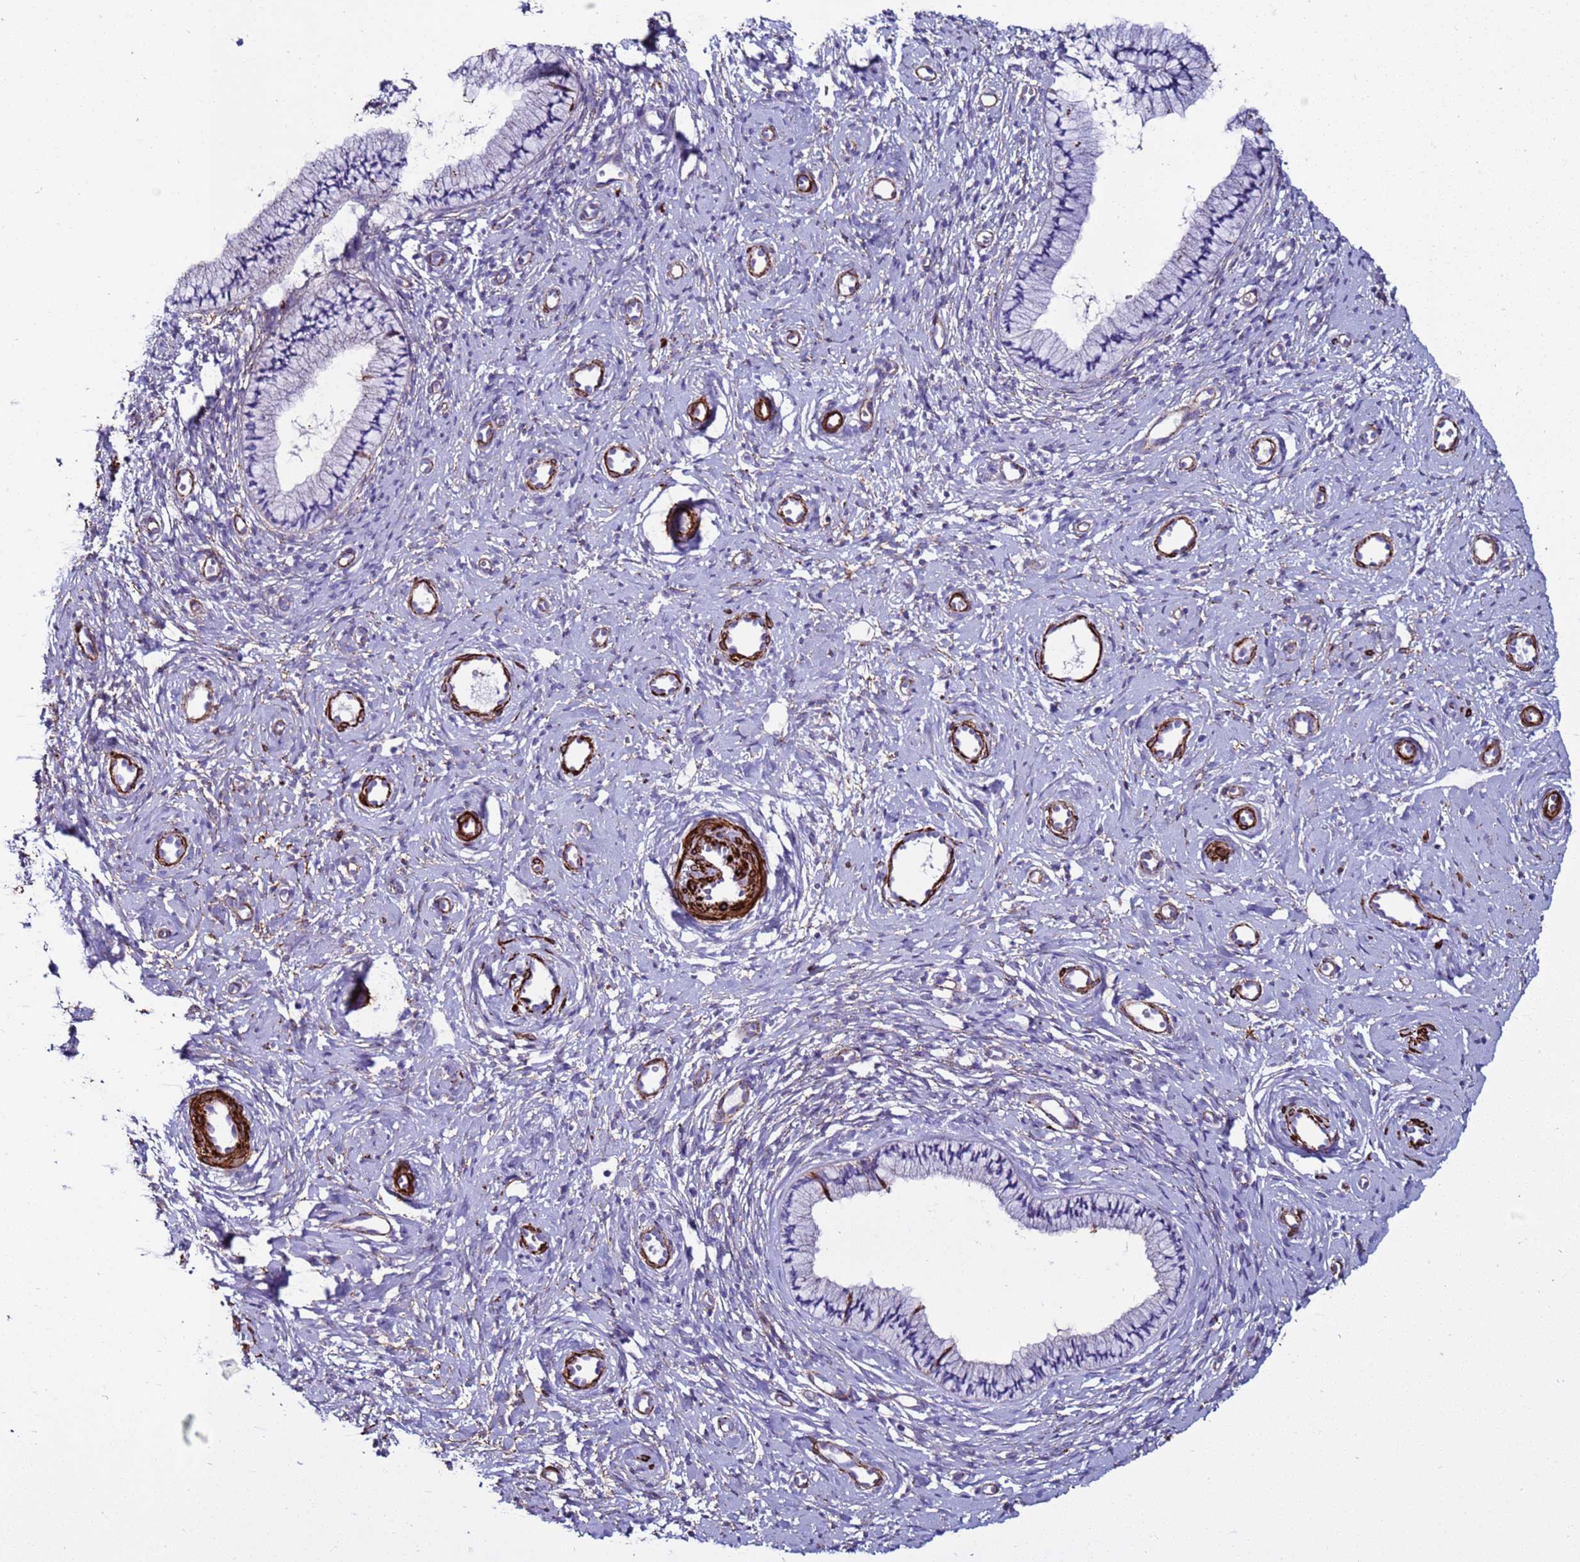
{"staining": {"intensity": "strong", "quantity": "<25%", "location": "cytoplasmic/membranous"}, "tissue": "cervix", "cell_type": "Glandular cells", "image_type": "normal", "snomed": [{"axis": "morphology", "description": "Normal tissue, NOS"}, {"axis": "topography", "description": "Cervix"}], "caption": "Brown immunohistochemical staining in normal cervix displays strong cytoplasmic/membranous staining in about <25% of glandular cells. The staining was performed using DAB to visualize the protein expression in brown, while the nuclei were stained in blue with hematoxylin (Magnification: 20x).", "gene": "RABL2A", "patient": {"sex": "female", "age": 57}}